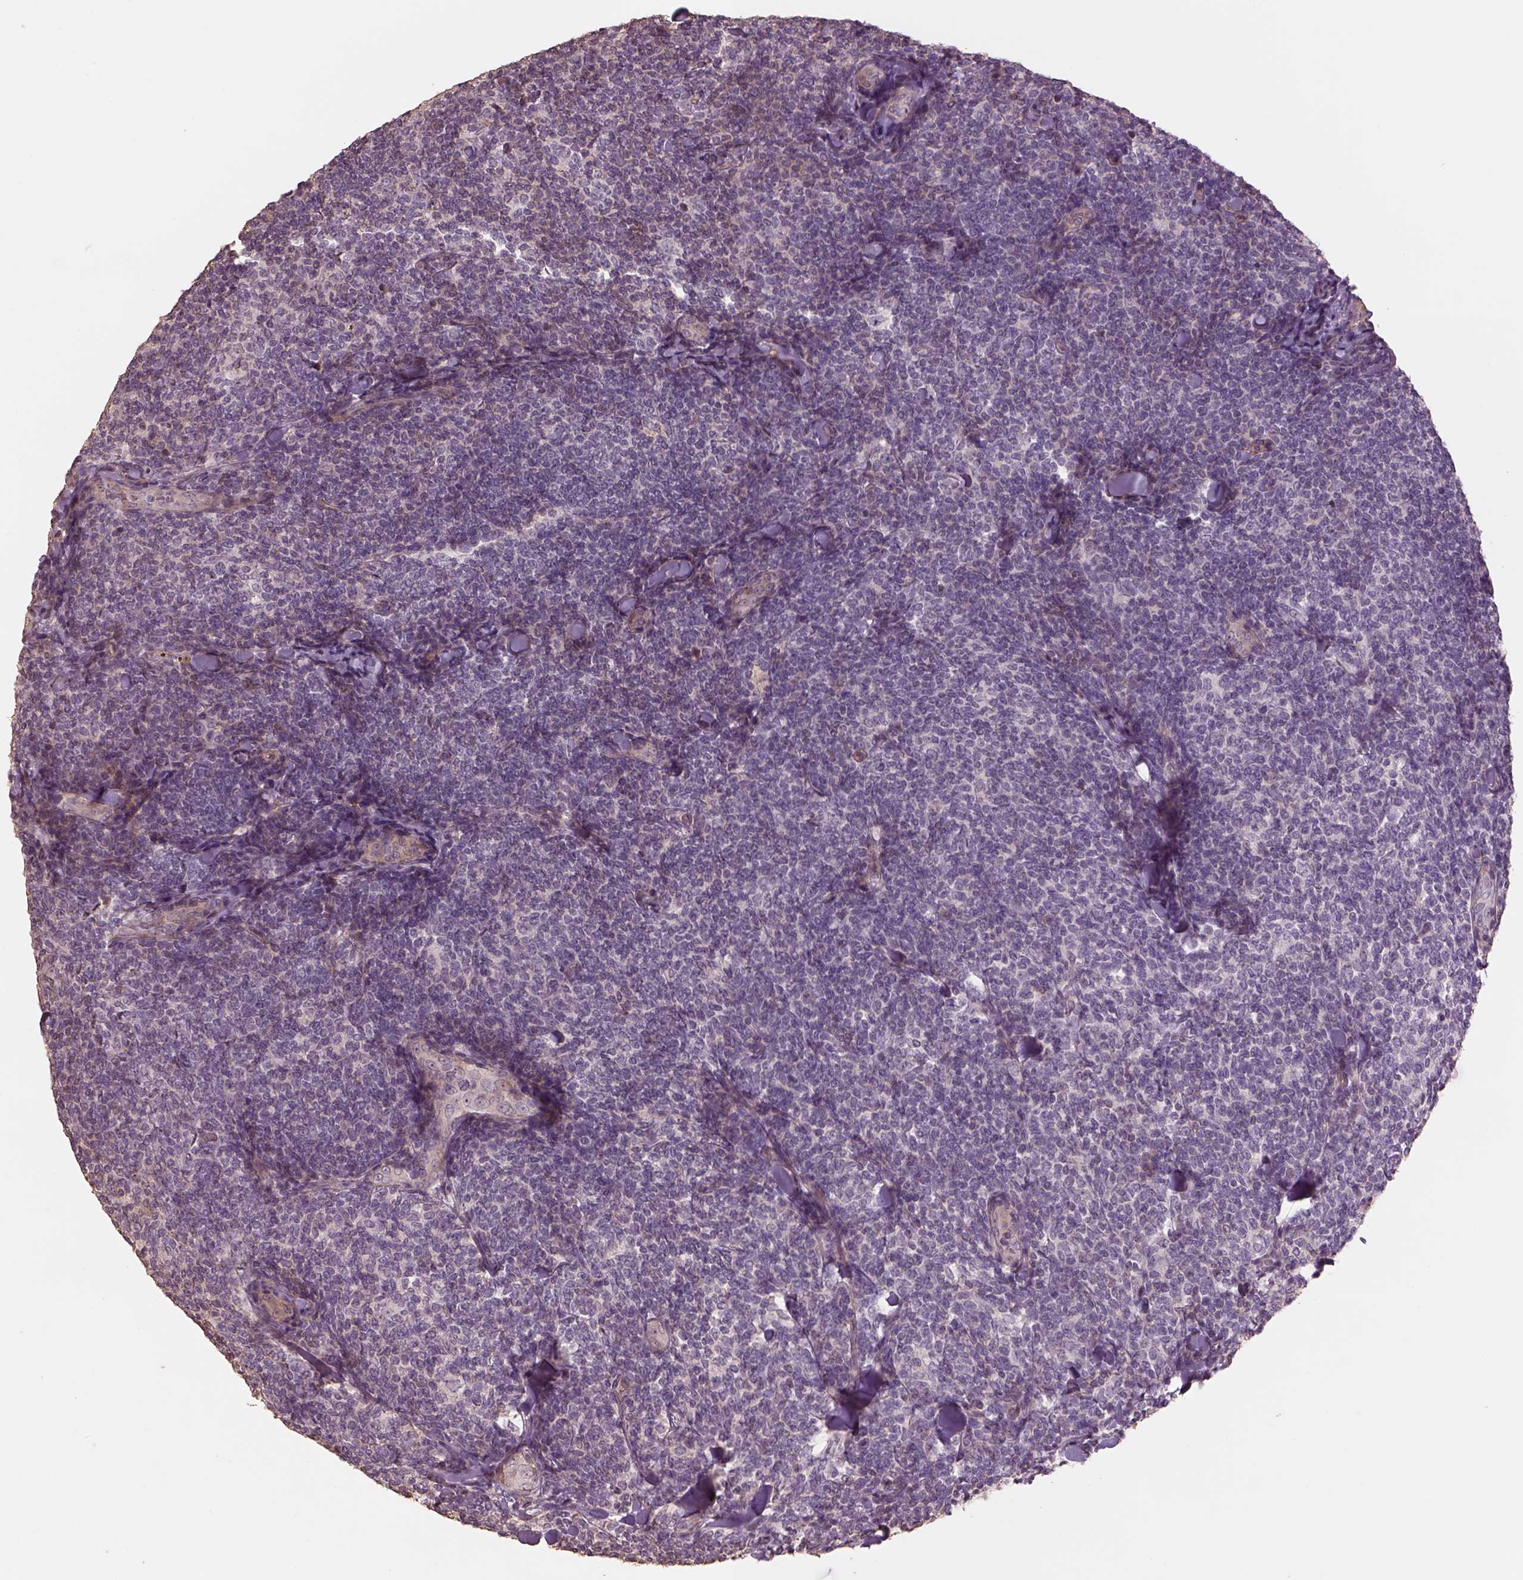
{"staining": {"intensity": "negative", "quantity": "none", "location": "none"}, "tissue": "lymphoma", "cell_type": "Tumor cells", "image_type": "cancer", "snomed": [{"axis": "morphology", "description": "Malignant lymphoma, non-Hodgkin's type, Low grade"}, {"axis": "topography", "description": "Lymph node"}], "caption": "Malignant lymphoma, non-Hodgkin's type (low-grade) was stained to show a protein in brown. There is no significant positivity in tumor cells. (Brightfield microscopy of DAB immunohistochemistry (IHC) at high magnification).", "gene": "LIN7A", "patient": {"sex": "female", "age": 56}}